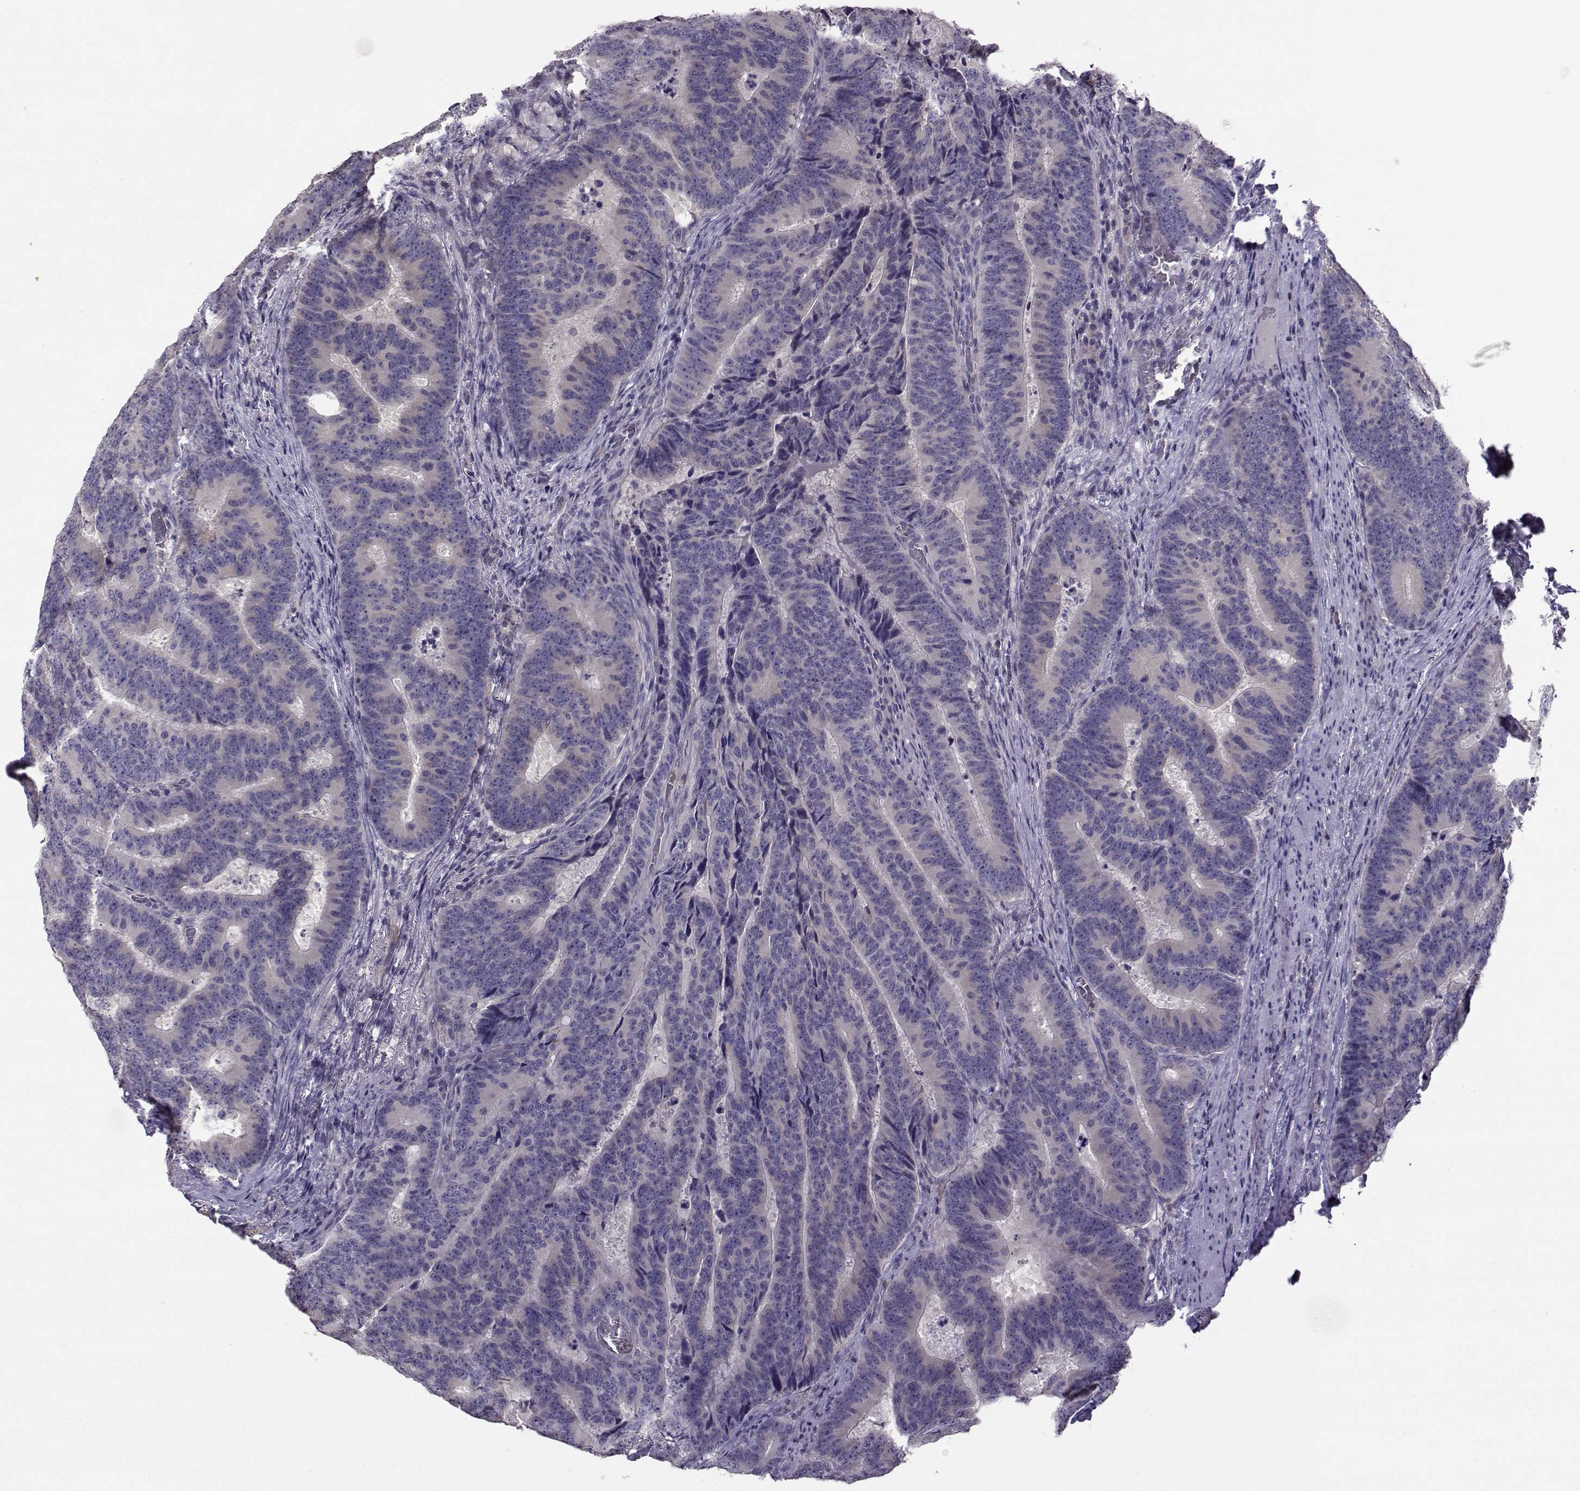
{"staining": {"intensity": "negative", "quantity": "none", "location": "none"}, "tissue": "colorectal cancer", "cell_type": "Tumor cells", "image_type": "cancer", "snomed": [{"axis": "morphology", "description": "Adenocarcinoma, NOS"}, {"axis": "topography", "description": "Colon"}], "caption": "Immunohistochemistry photomicrograph of human colorectal cancer stained for a protein (brown), which displays no expression in tumor cells.", "gene": "FCAMR", "patient": {"sex": "female", "age": 82}}